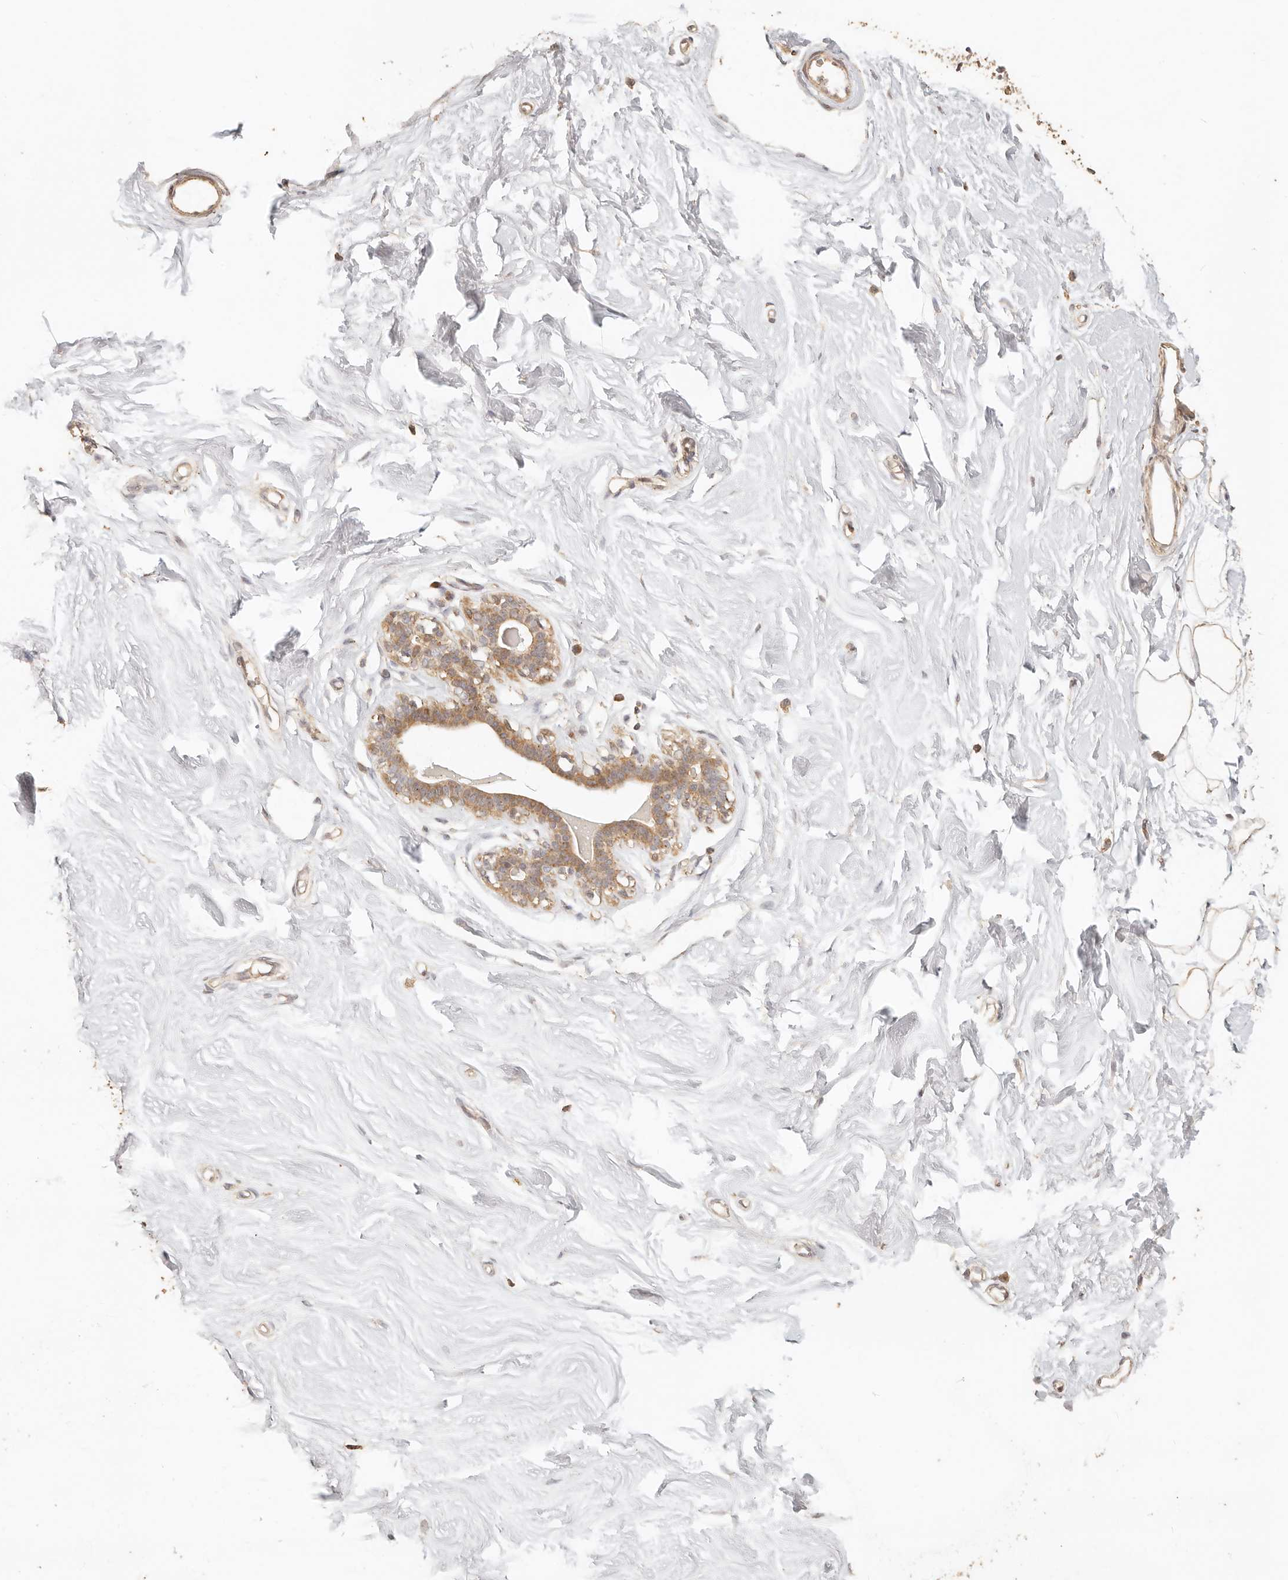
{"staining": {"intensity": "moderate", "quantity": ">75%", "location": "cytoplasmic/membranous"}, "tissue": "breast", "cell_type": "Adipocytes", "image_type": "normal", "snomed": [{"axis": "morphology", "description": "Normal tissue, NOS"}, {"axis": "topography", "description": "Breast"}], "caption": "Moderate cytoplasmic/membranous expression for a protein is identified in about >75% of adipocytes of normal breast using immunohistochemistry.", "gene": "PTPN22", "patient": {"sex": "female", "age": 26}}